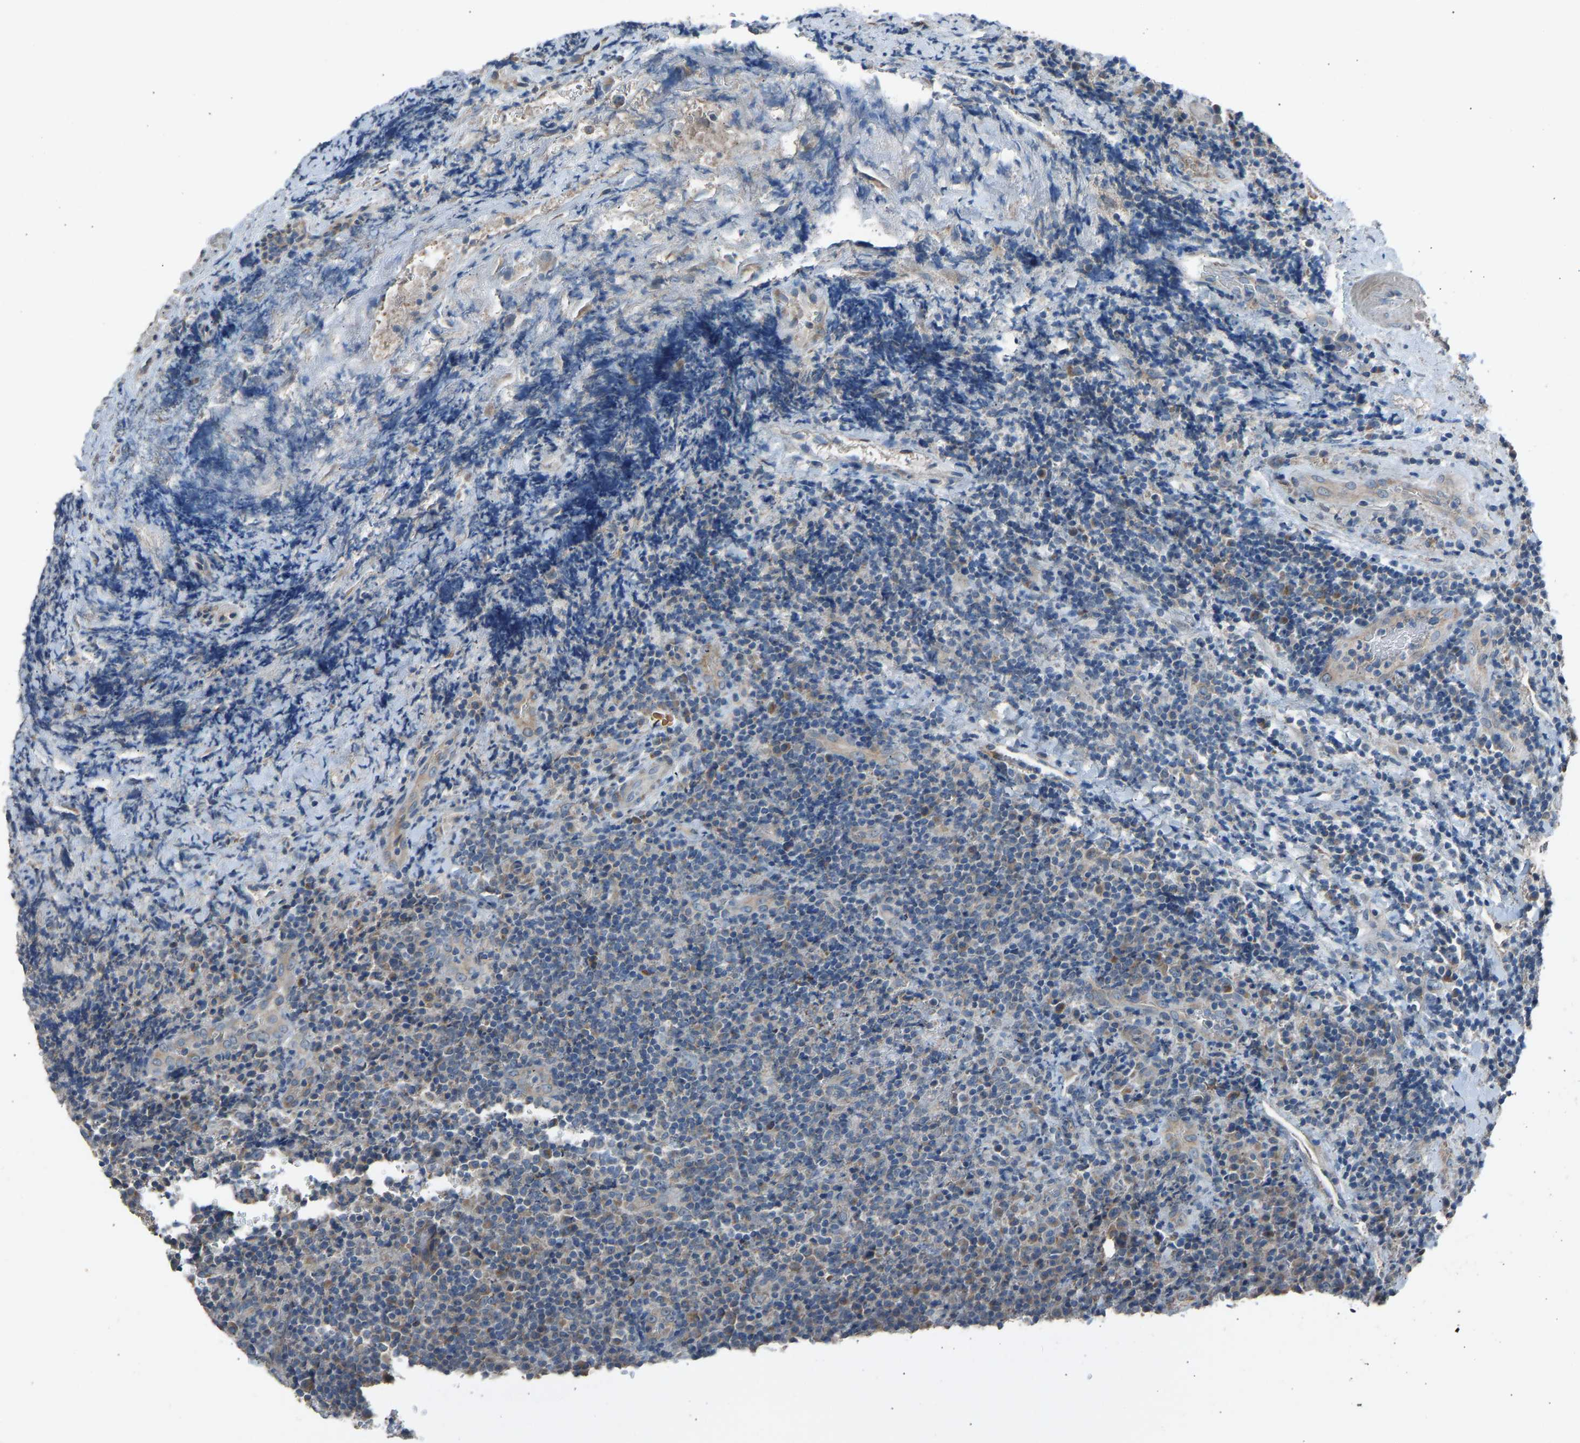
{"staining": {"intensity": "weak", "quantity": "<25%", "location": "cytoplasmic/membranous"}, "tissue": "lymphoma", "cell_type": "Tumor cells", "image_type": "cancer", "snomed": [{"axis": "morphology", "description": "Malignant lymphoma, non-Hodgkin's type, High grade"}, {"axis": "topography", "description": "Tonsil"}], "caption": "Human high-grade malignant lymphoma, non-Hodgkin's type stained for a protein using immunohistochemistry reveals no positivity in tumor cells.", "gene": "TGFBR3", "patient": {"sex": "female", "age": 36}}